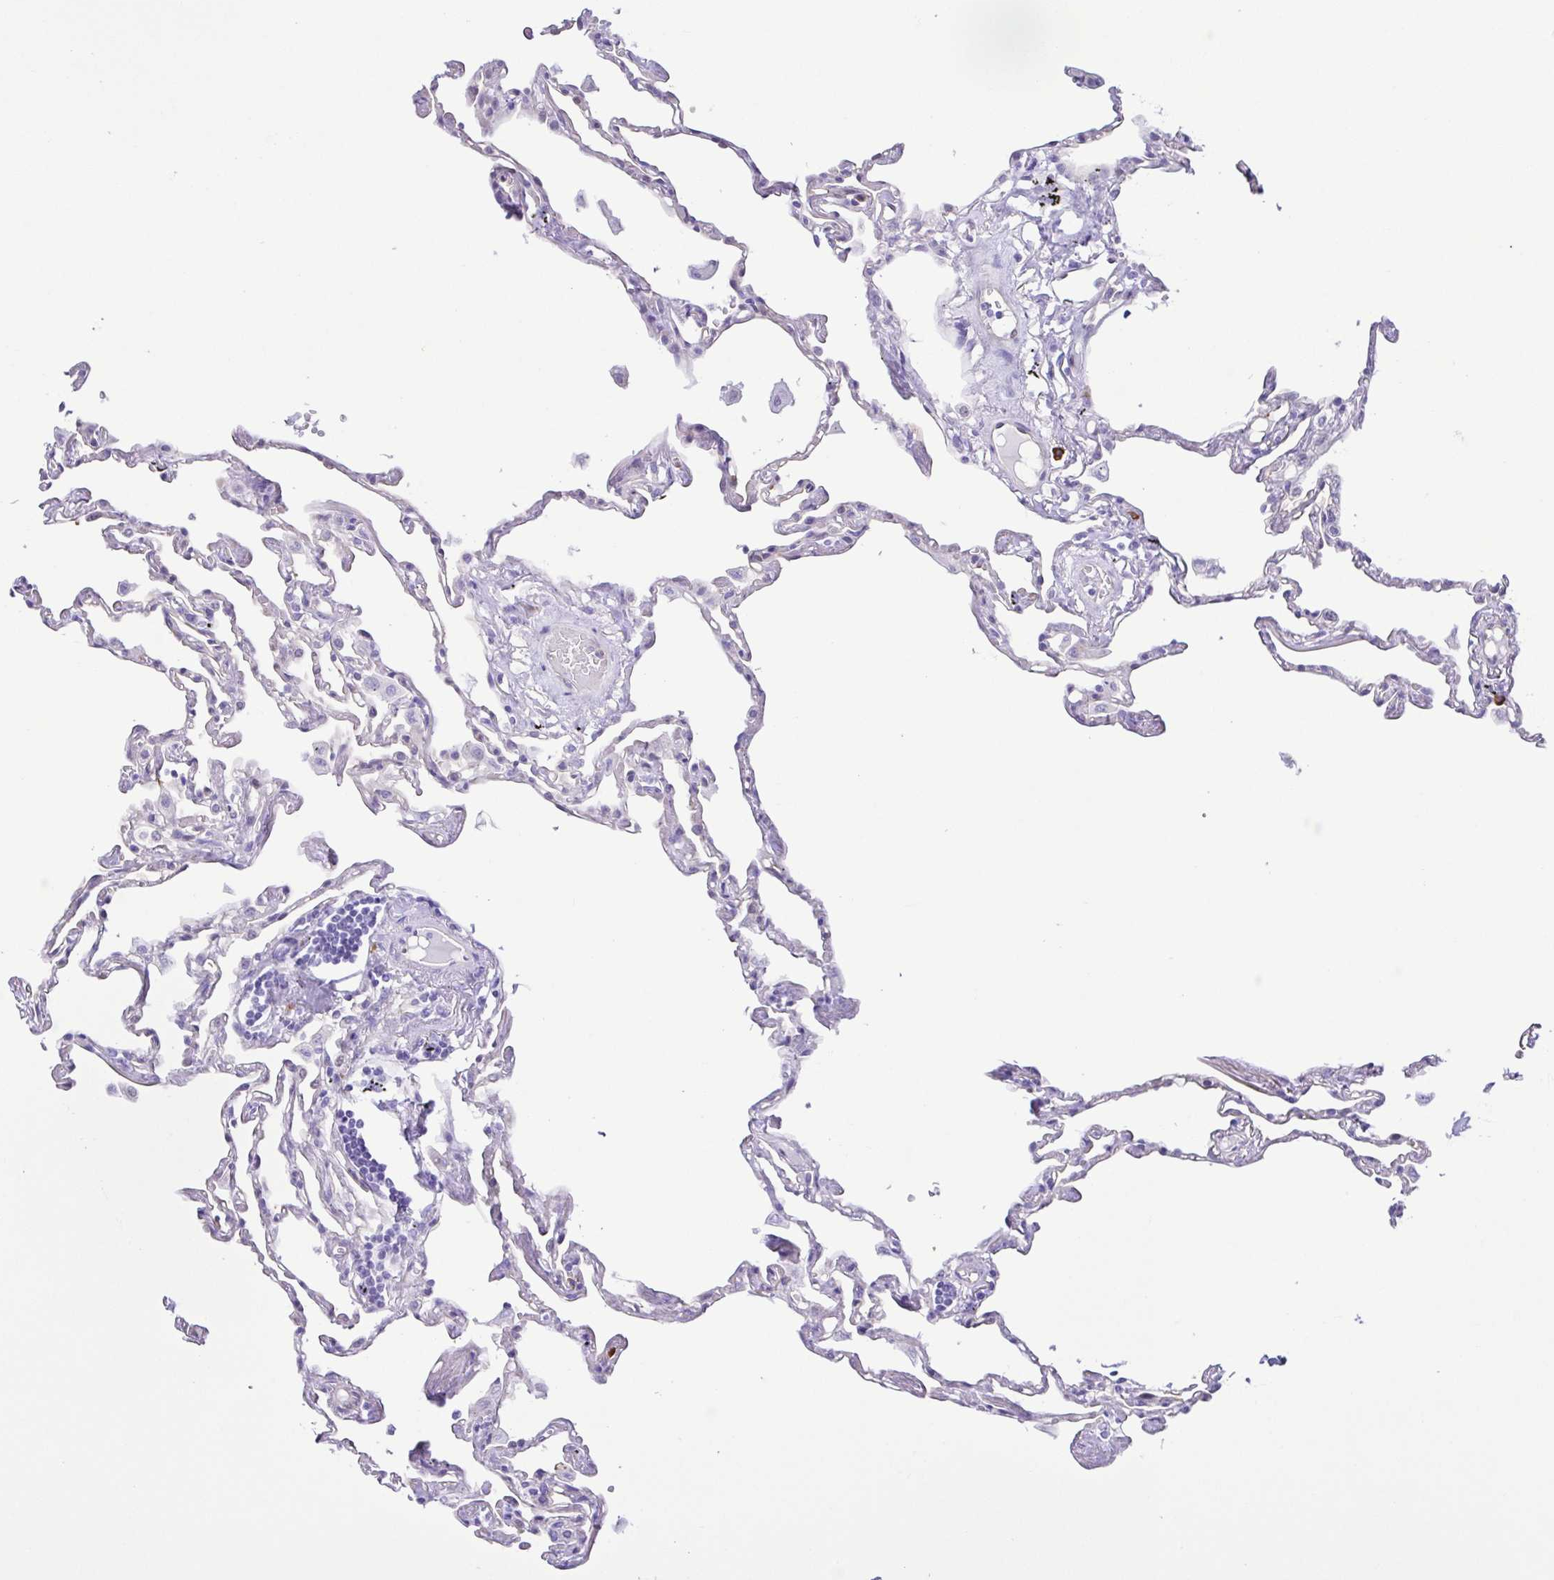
{"staining": {"intensity": "negative", "quantity": "none", "location": "none"}, "tissue": "lung", "cell_type": "Alveolar cells", "image_type": "normal", "snomed": [{"axis": "morphology", "description": "Normal tissue, NOS"}, {"axis": "topography", "description": "Lung"}], "caption": "DAB immunohistochemical staining of unremarkable lung reveals no significant positivity in alveolar cells. (Brightfield microscopy of DAB (3,3'-diaminobenzidine) IHC at high magnification).", "gene": "GPR17", "patient": {"sex": "female", "age": 67}}